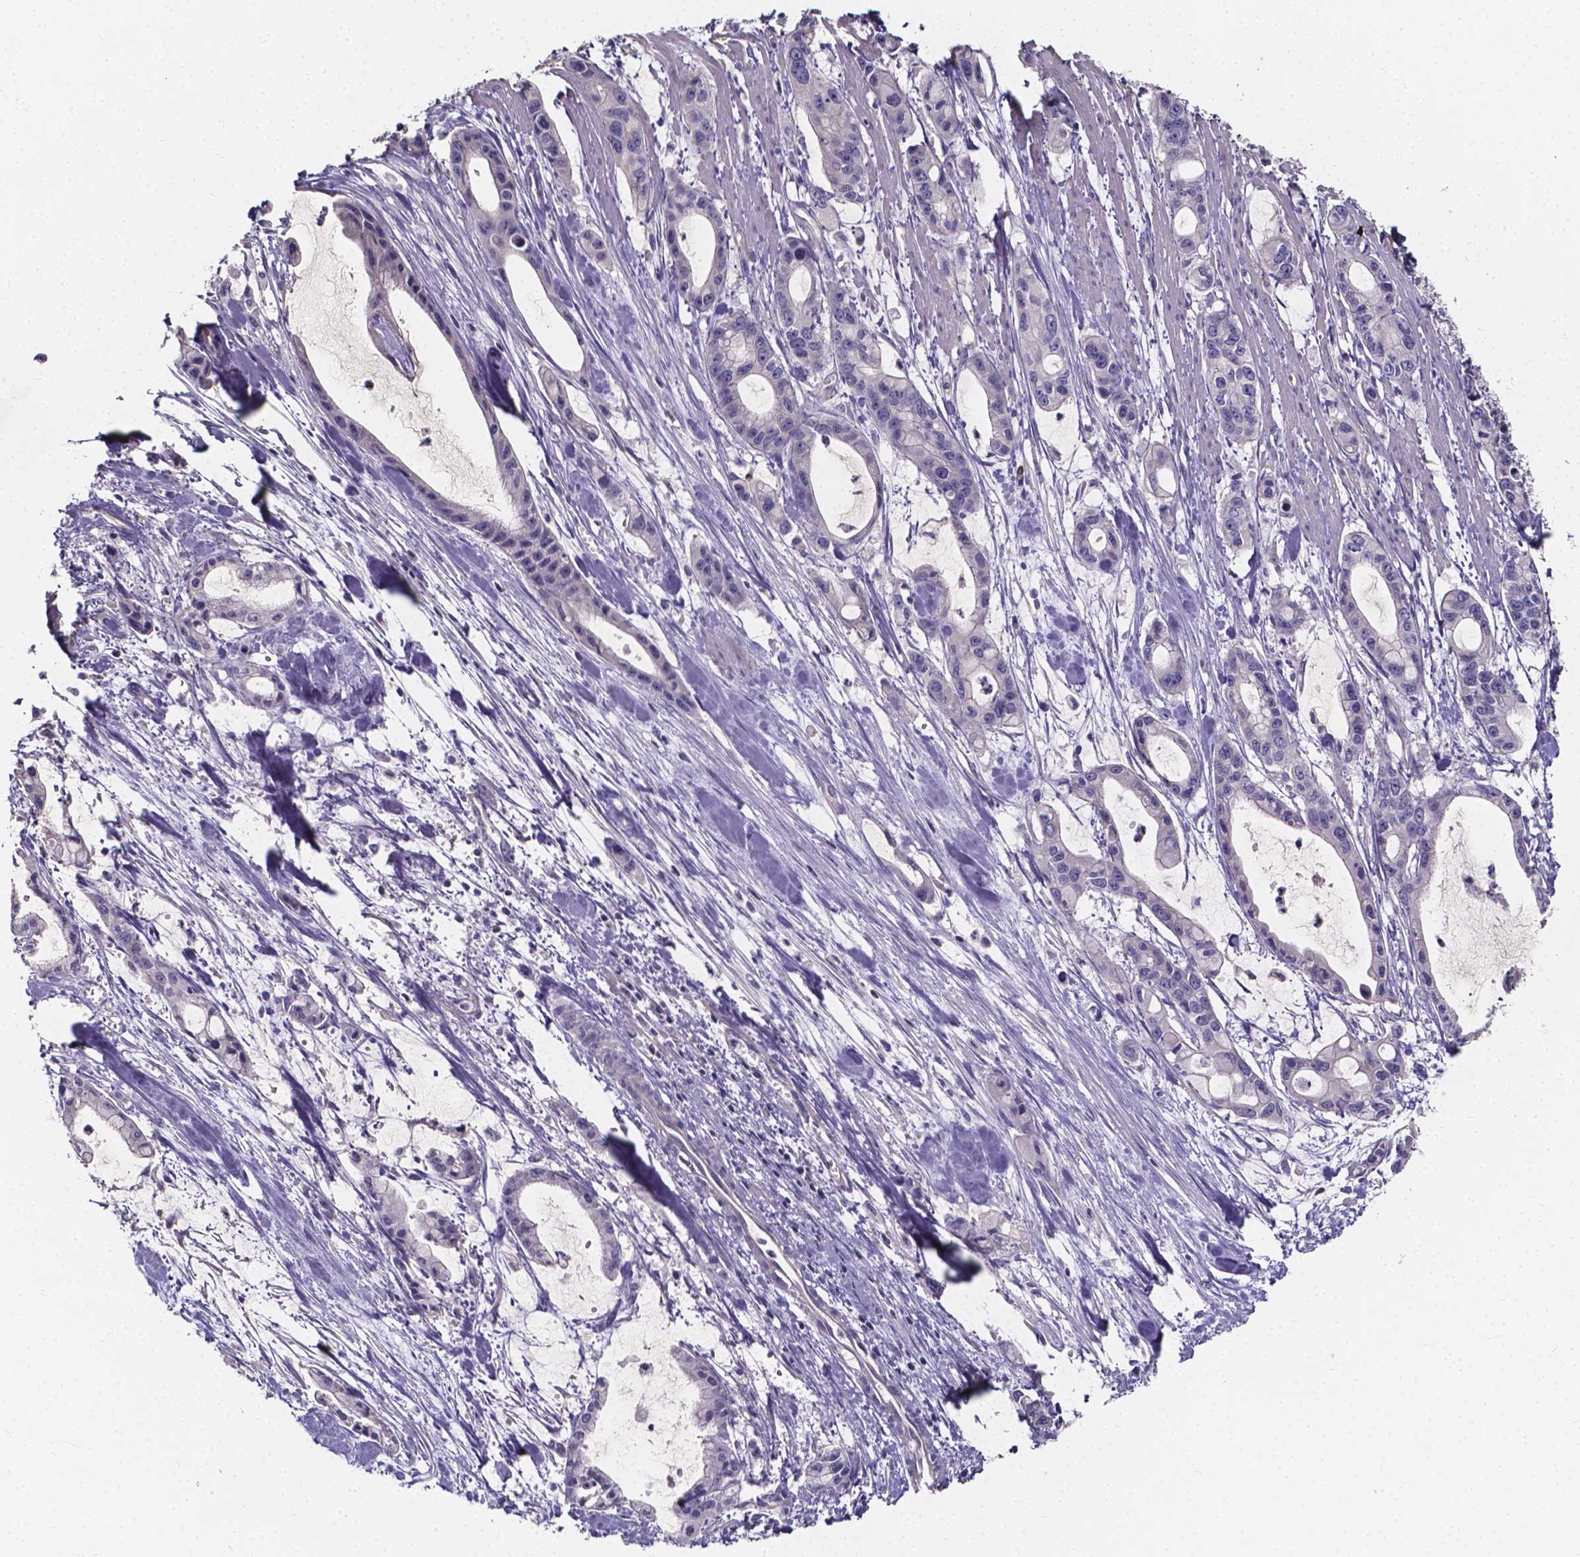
{"staining": {"intensity": "negative", "quantity": "none", "location": "none"}, "tissue": "pancreatic cancer", "cell_type": "Tumor cells", "image_type": "cancer", "snomed": [{"axis": "morphology", "description": "Adenocarcinoma, NOS"}, {"axis": "topography", "description": "Pancreas"}], "caption": "Tumor cells show no significant positivity in pancreatic cancer.", "gene": "THEMIS", "patient": {"sex": "male", "age": 48}}